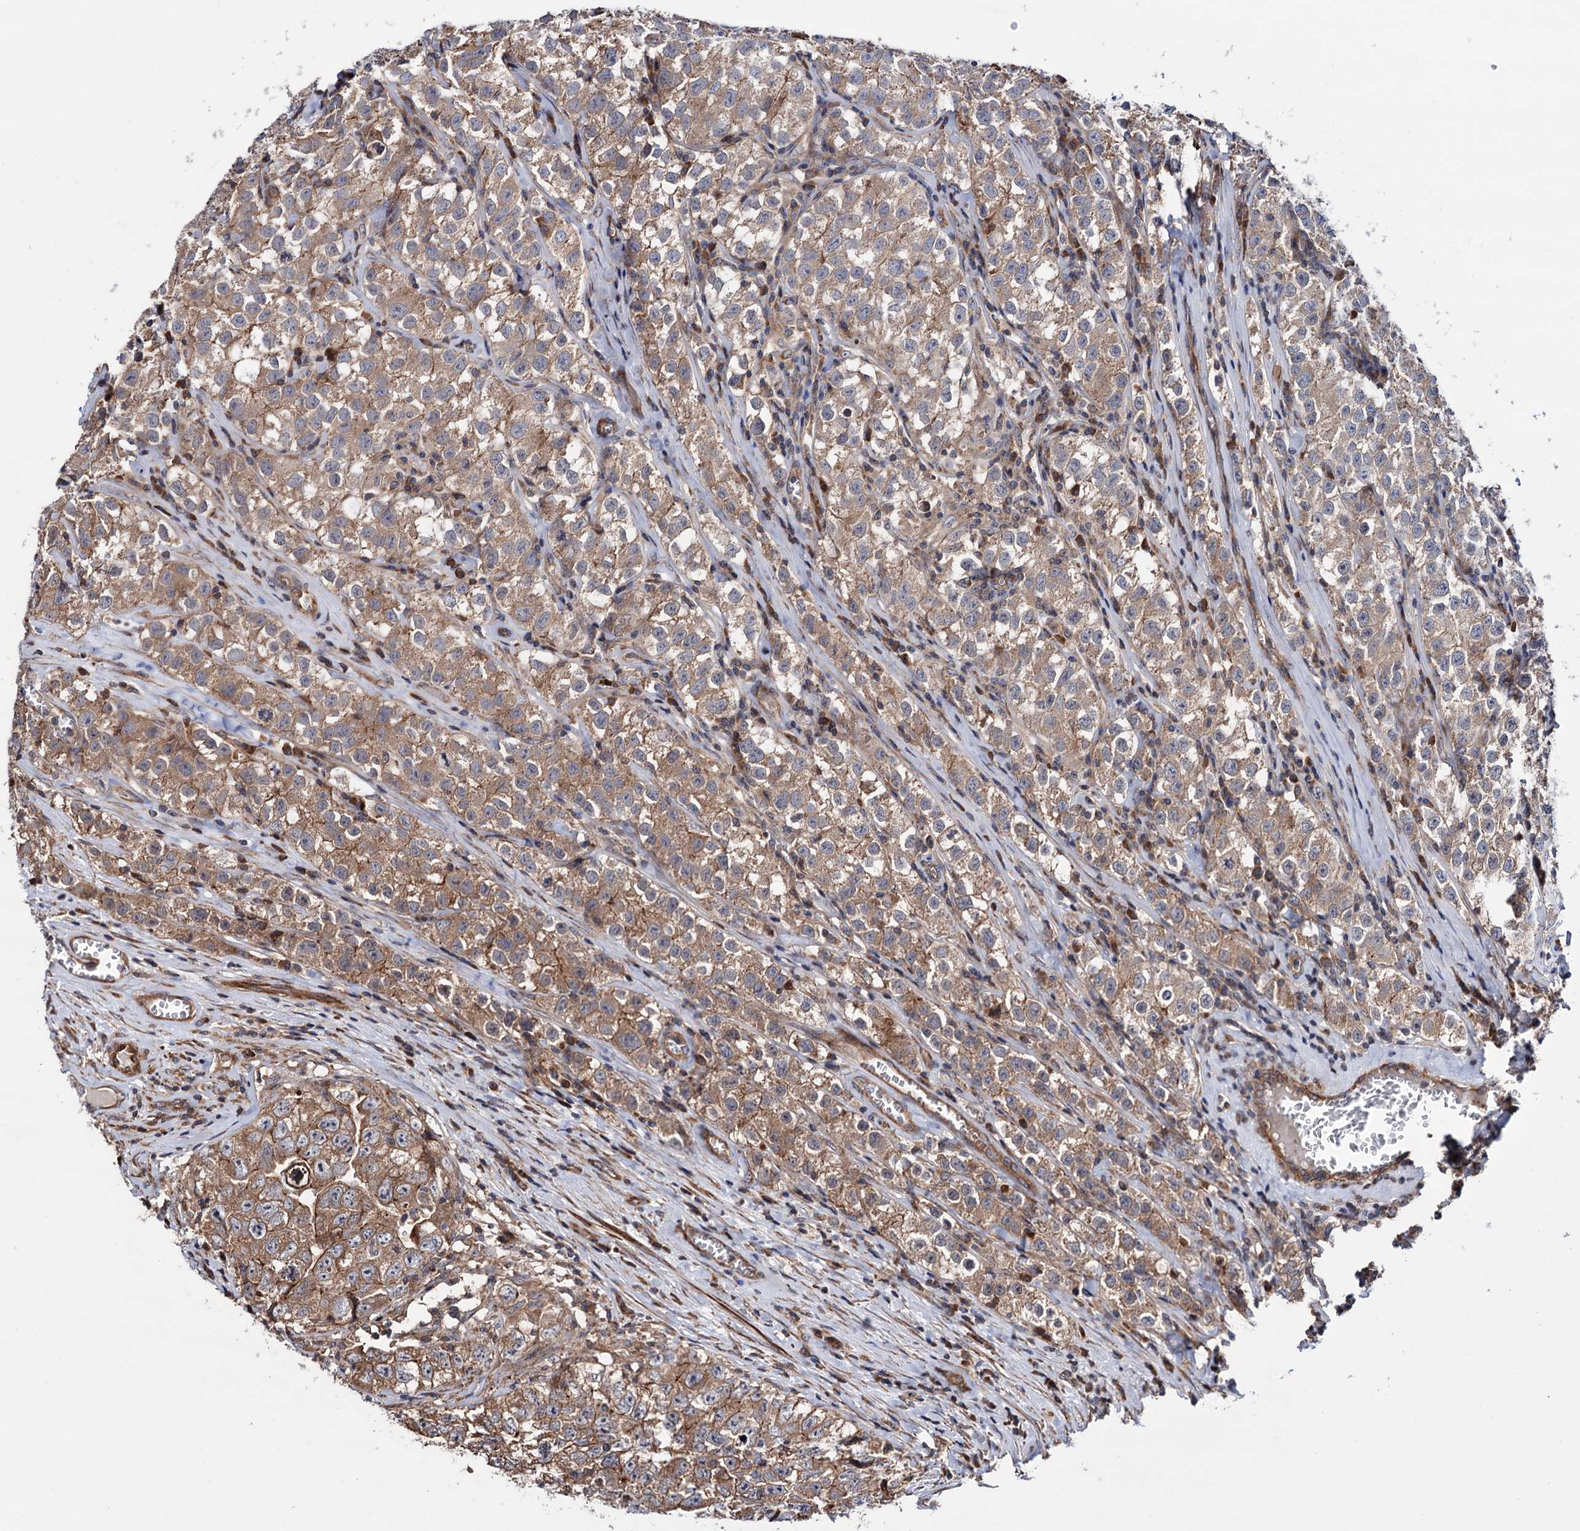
{"staining": {"intensity": "moderate", "quantity": ">75%", "location": "cytoplasmic/membranous"}, "tissue": "testis cancer", "cell_type": "Tumor cells", "image_type": "cancer", "snomed": [{"axis": "morphology", "description": "Seminoma, NOS"}, {"axis": "morphology", "description": "Carcinoma, Embryonal, NOS"}, {"axis": "topography", "description": "Testis"}], "caption": "Brown immunohistochemical staining in human testis seminoma demonstrates moderate cytoplasmic/membranous positivity in about >75% of tumor cells.", "gene": "FERMT2", "patient": {"sex": "male", "age": 43}}